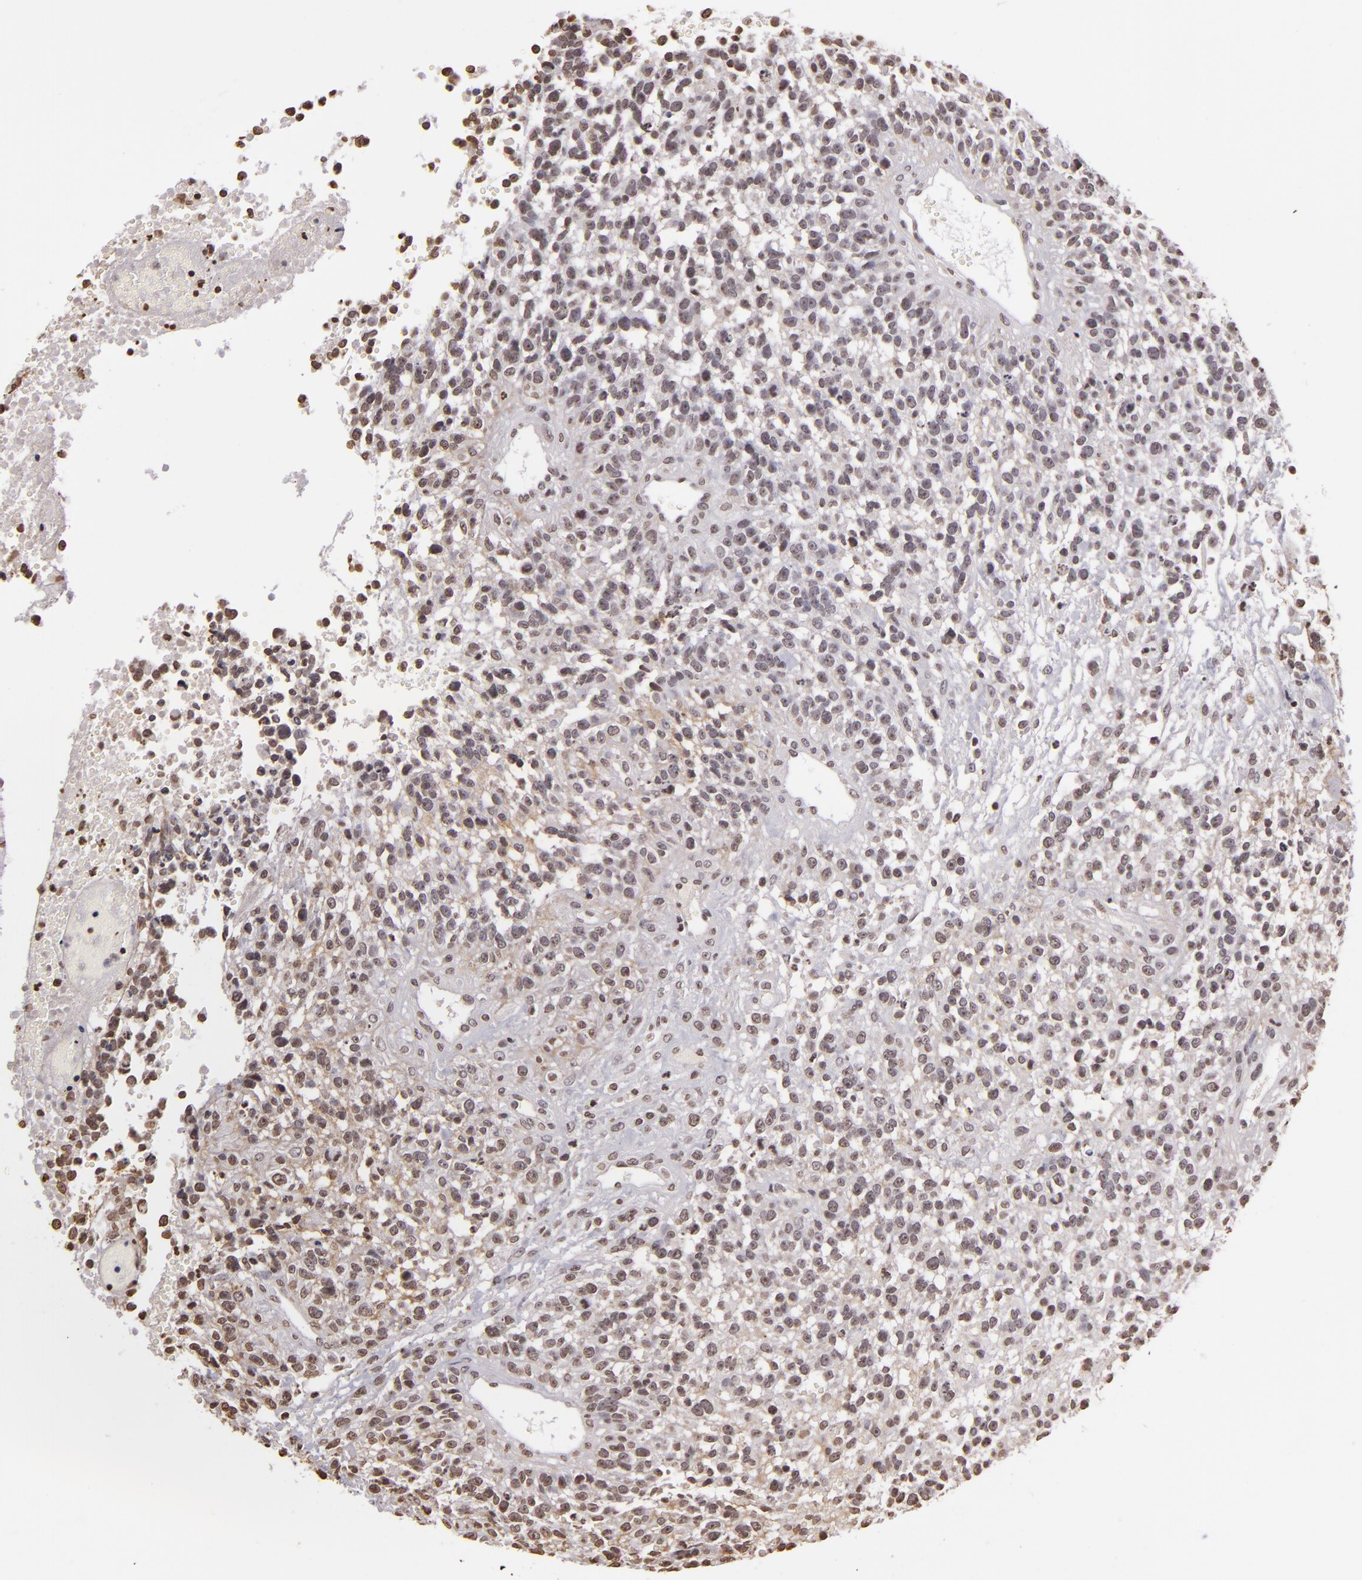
{"staining": {"intensity": "negative", "quantity": "none", "location": "none"}, "tissue": "glioma", "cell_type": "Tumor cells", "image_type": "cancer", "snomed": [{"axis": "morphology", "description": "Glioma, malignant, High grade"}, {"axis": "topography", "description": "Brain"}], "caption": "Immunohistochemical staining of high-grade glioma (malignant) demonstrates no significant staining in tumor cells.", "gene": "THRB", "patient": {"sex": "male", "age": 66}}